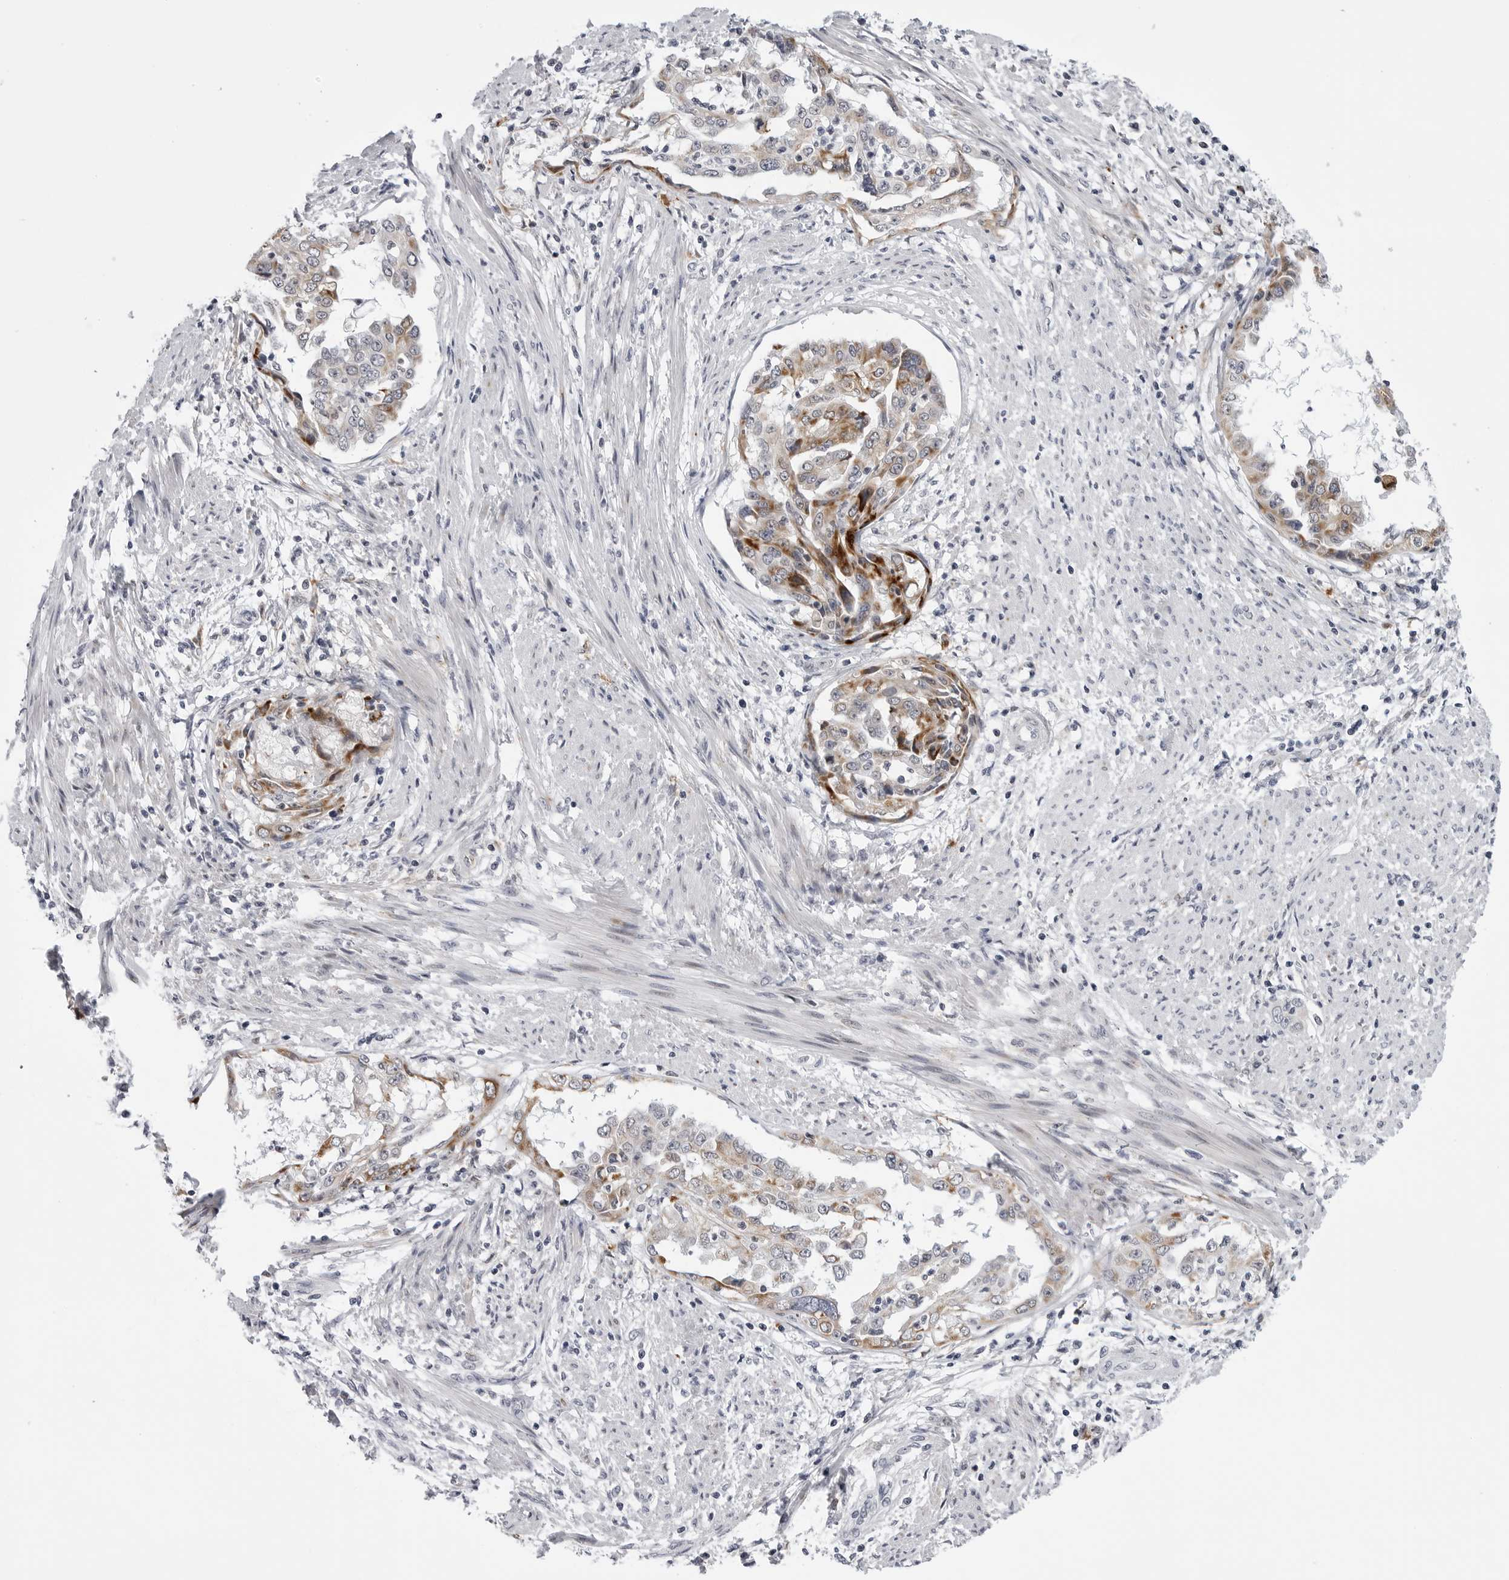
{"staining": {"intensity": "moderate", "quantity": "25%-75%", "location": "cytoplasmic/membranous"}, "tissue": "endometrial cancer", "cell_type": "Tumor cells", "image_type": "cancer", "snomed": [{"axis": "morphology", "description": "Adenocarcinoma, NOS"}, {"axis": "topography", "description": "Endometrium"}], "caption": "This micrograph exhibits immunohistochemistry staining of endometrial adenocarcinoma, with medium moderate cytoplasmic/membranous staining in approximately 25%-75% of tumor cells.", "gene": "CDK20", "patient": {"sex": "female", "age": 85}}